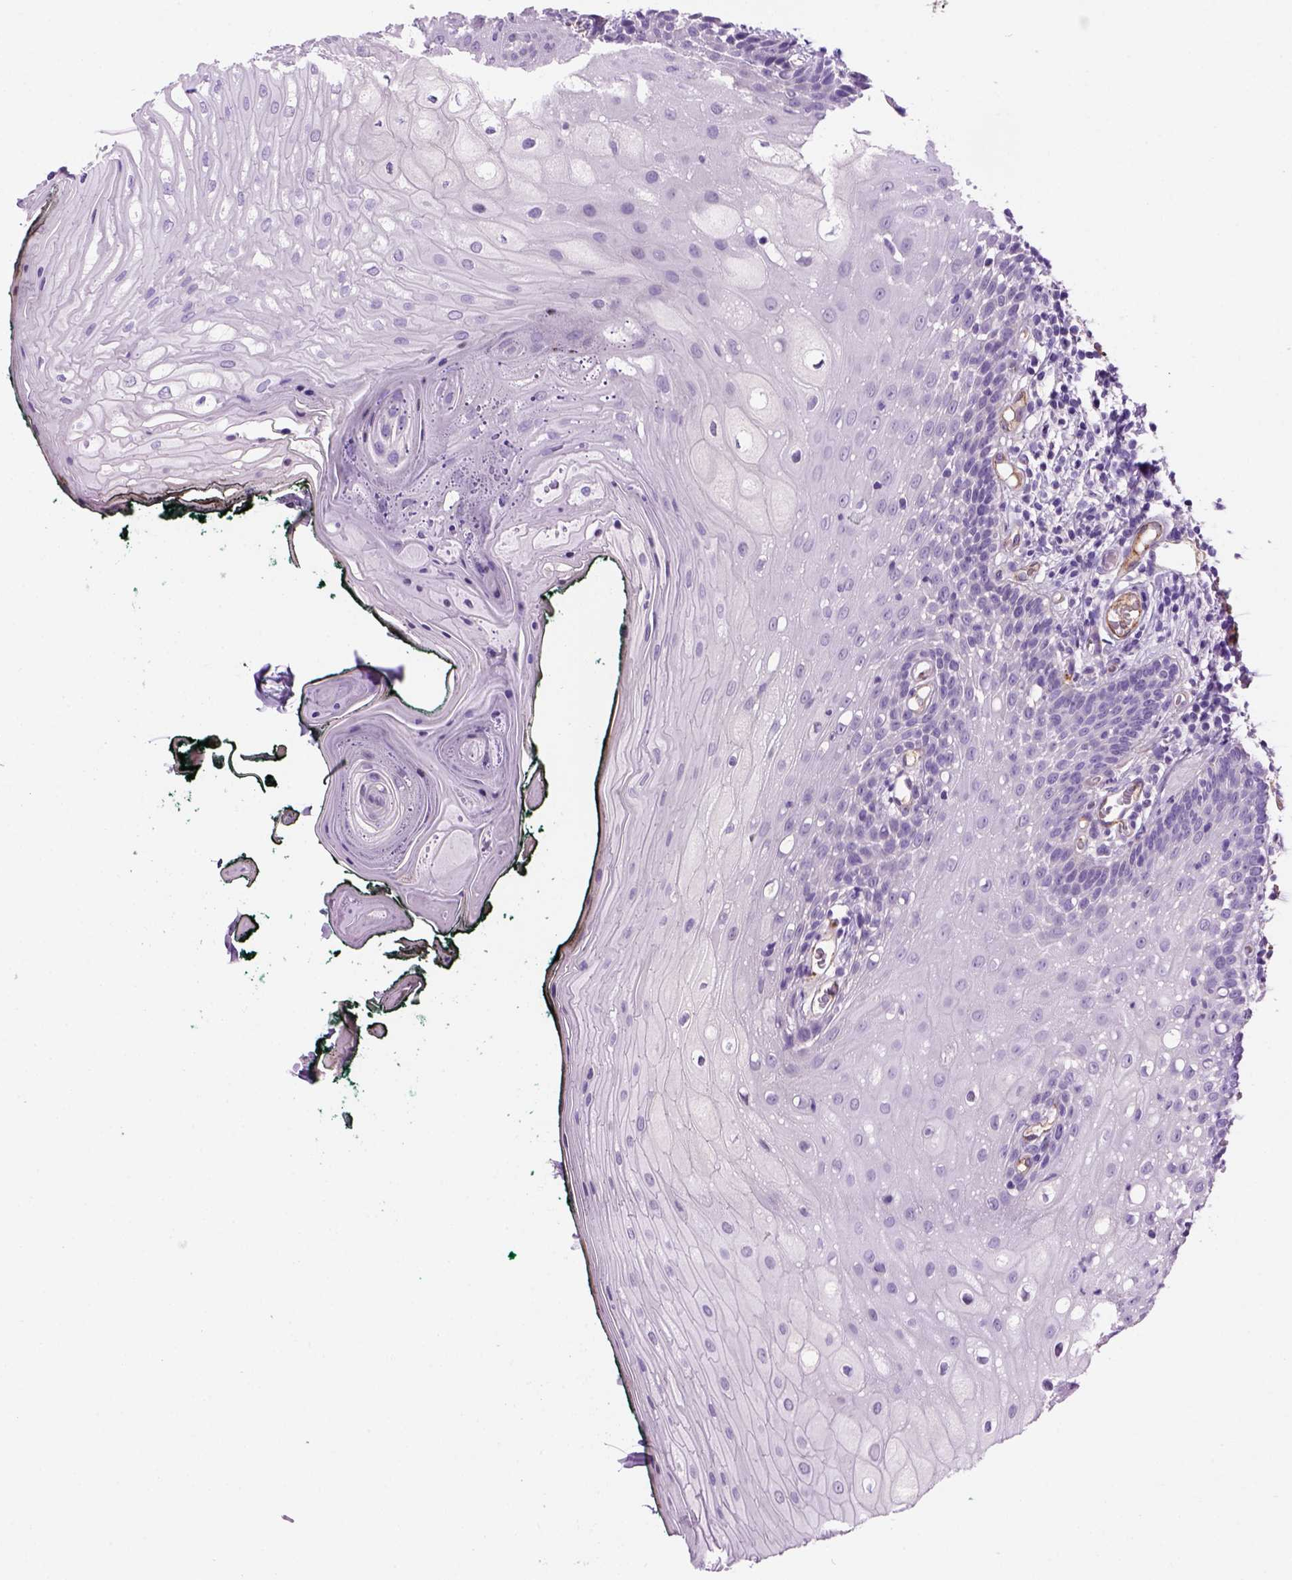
{"staining": {"intensity": "negative", "quantity": "none", "location": "none"}, "tissue": "oral mucosa", "cell_type": "Squamous epithelial cells", "image_type": "normal", "snomed": [{"axis": "morphology", "description": "Normal tissue, NOS"}, {"axis": "topography", "description": "Oral tissue"}, {"axis": "topography", "description": "Head-Neck"}], "caption": "A high-resolution photomicrograph shows immunohistochemistry staining of unremarkable oral mucosa, which shows no significant expression in squamous epithelial cells. (Brightfield microscopy of DAB immunohistochemistry (IHC) at high magnification).", "gene": "VWF", "patient": {"sex": "female", "age": 68}}